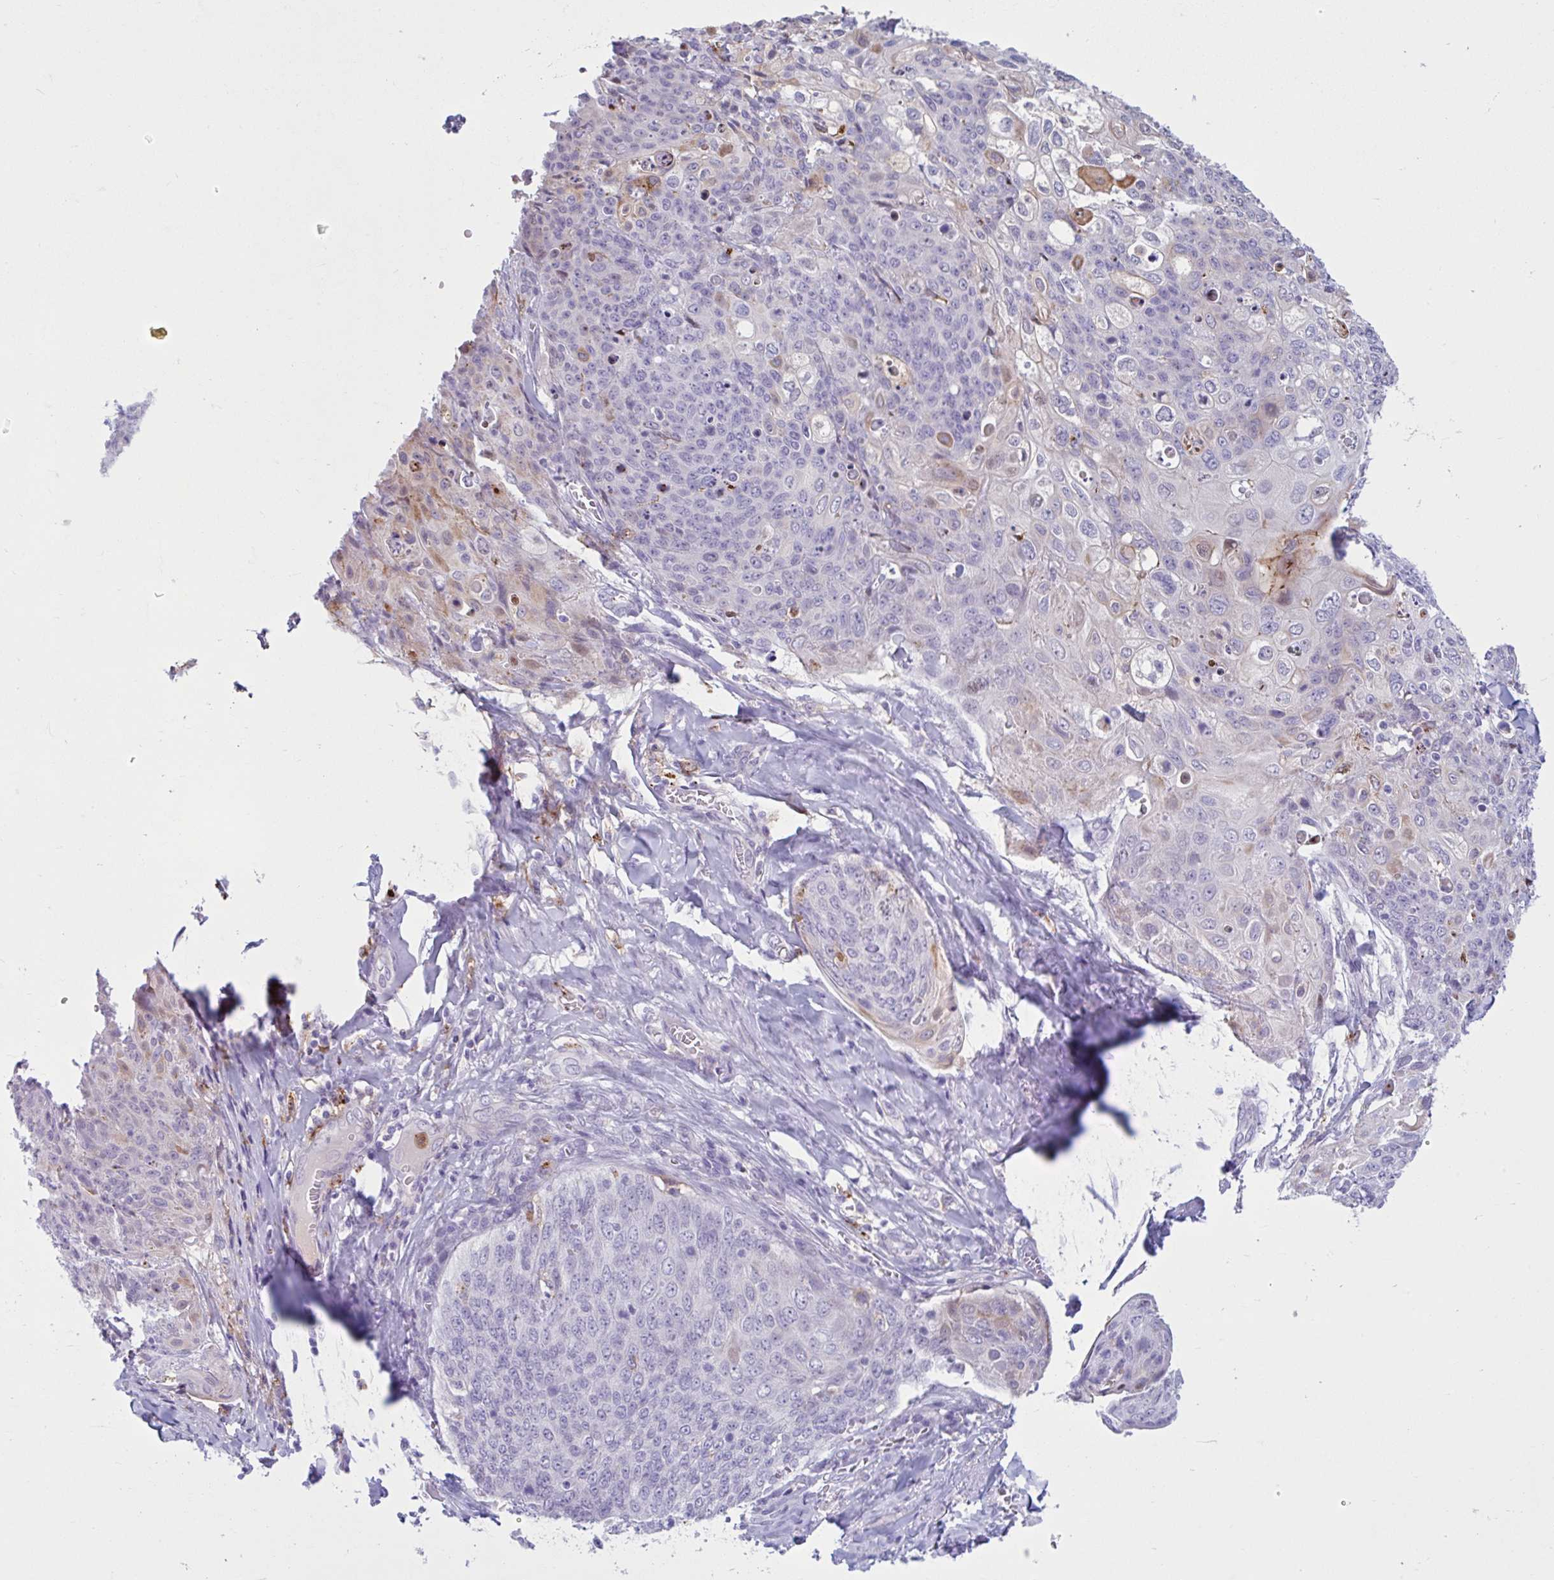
{"staining": {"intensity": "negative", "quantity": "none", "location": "none"}, "tissue": "skin cancer", "cell_type": "Tumor cells", "image_type": "cancer", "snomed": [{"axis": "morphology", "description": "Squamous cell carcinoma, NOS"}, {"axis": "topography", "description": "Skin"}, {"axis": "topography", "description": "Vulva"}], "caption": "Human squamous cell carcinoma (skin) stained for a protein using immunohistochemistry (IHC) exhibits no expression in tumor cells.", "gene": "CEP120", "patient": {"sex": "female", "age": 85}}